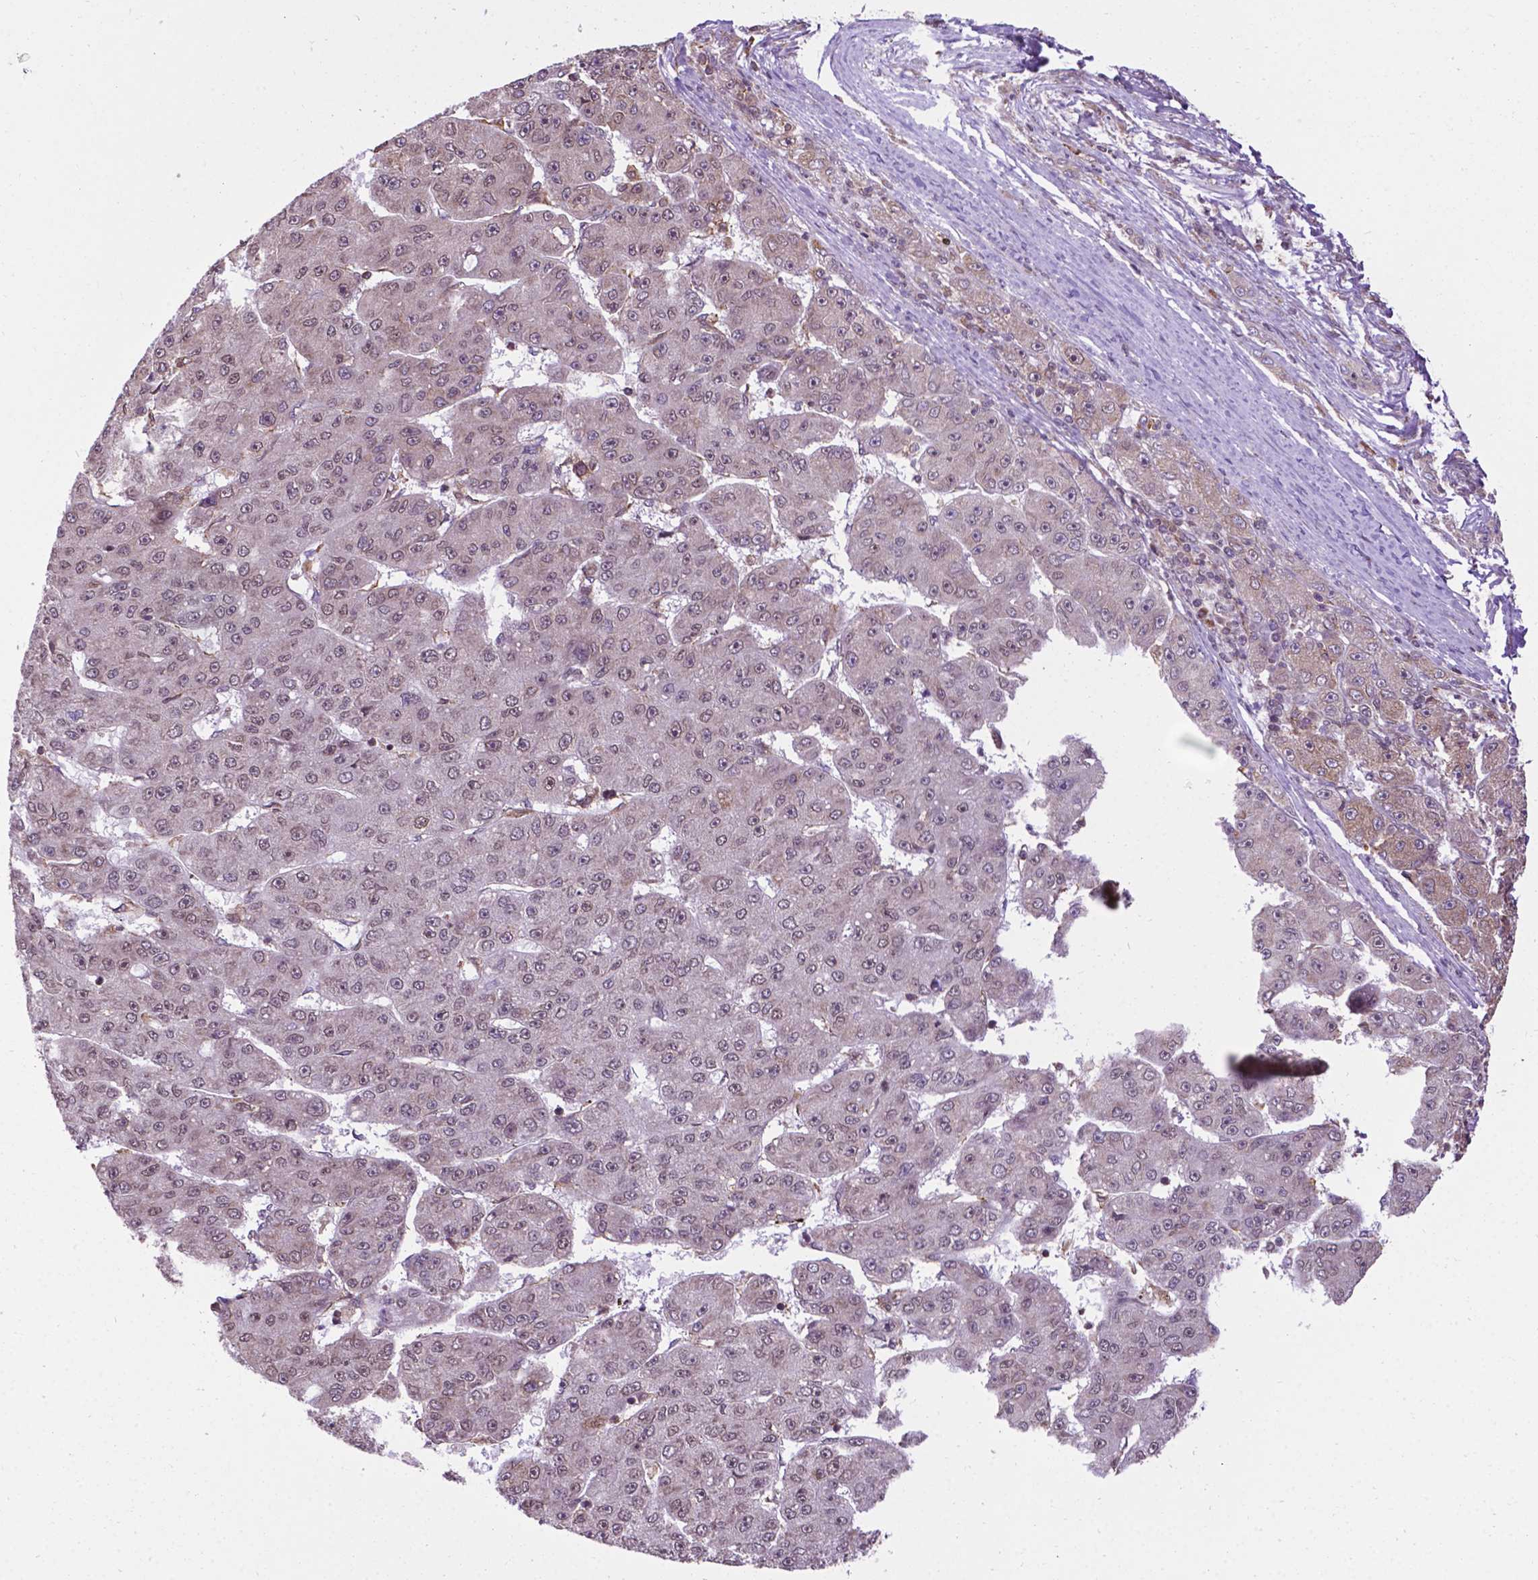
{"staining": {"intensity": "weak", "quantity": "<25%", "location": "nuclear"}, "tissue": "liver cancer", "cell_type": "Tumor cells", "image_type": "cancer", "snomed": [{"axis": "morphology", "description": "Carcinoma, Hepatocellular, NOS"}, {"axis": "topography", "description": "Liver"}], "caption": "Tumor cells show no significant protein staining in liver hepatocellular carcinoma.", "gene": "GANAB", "patient": {"sex": "male", "age": 67}}